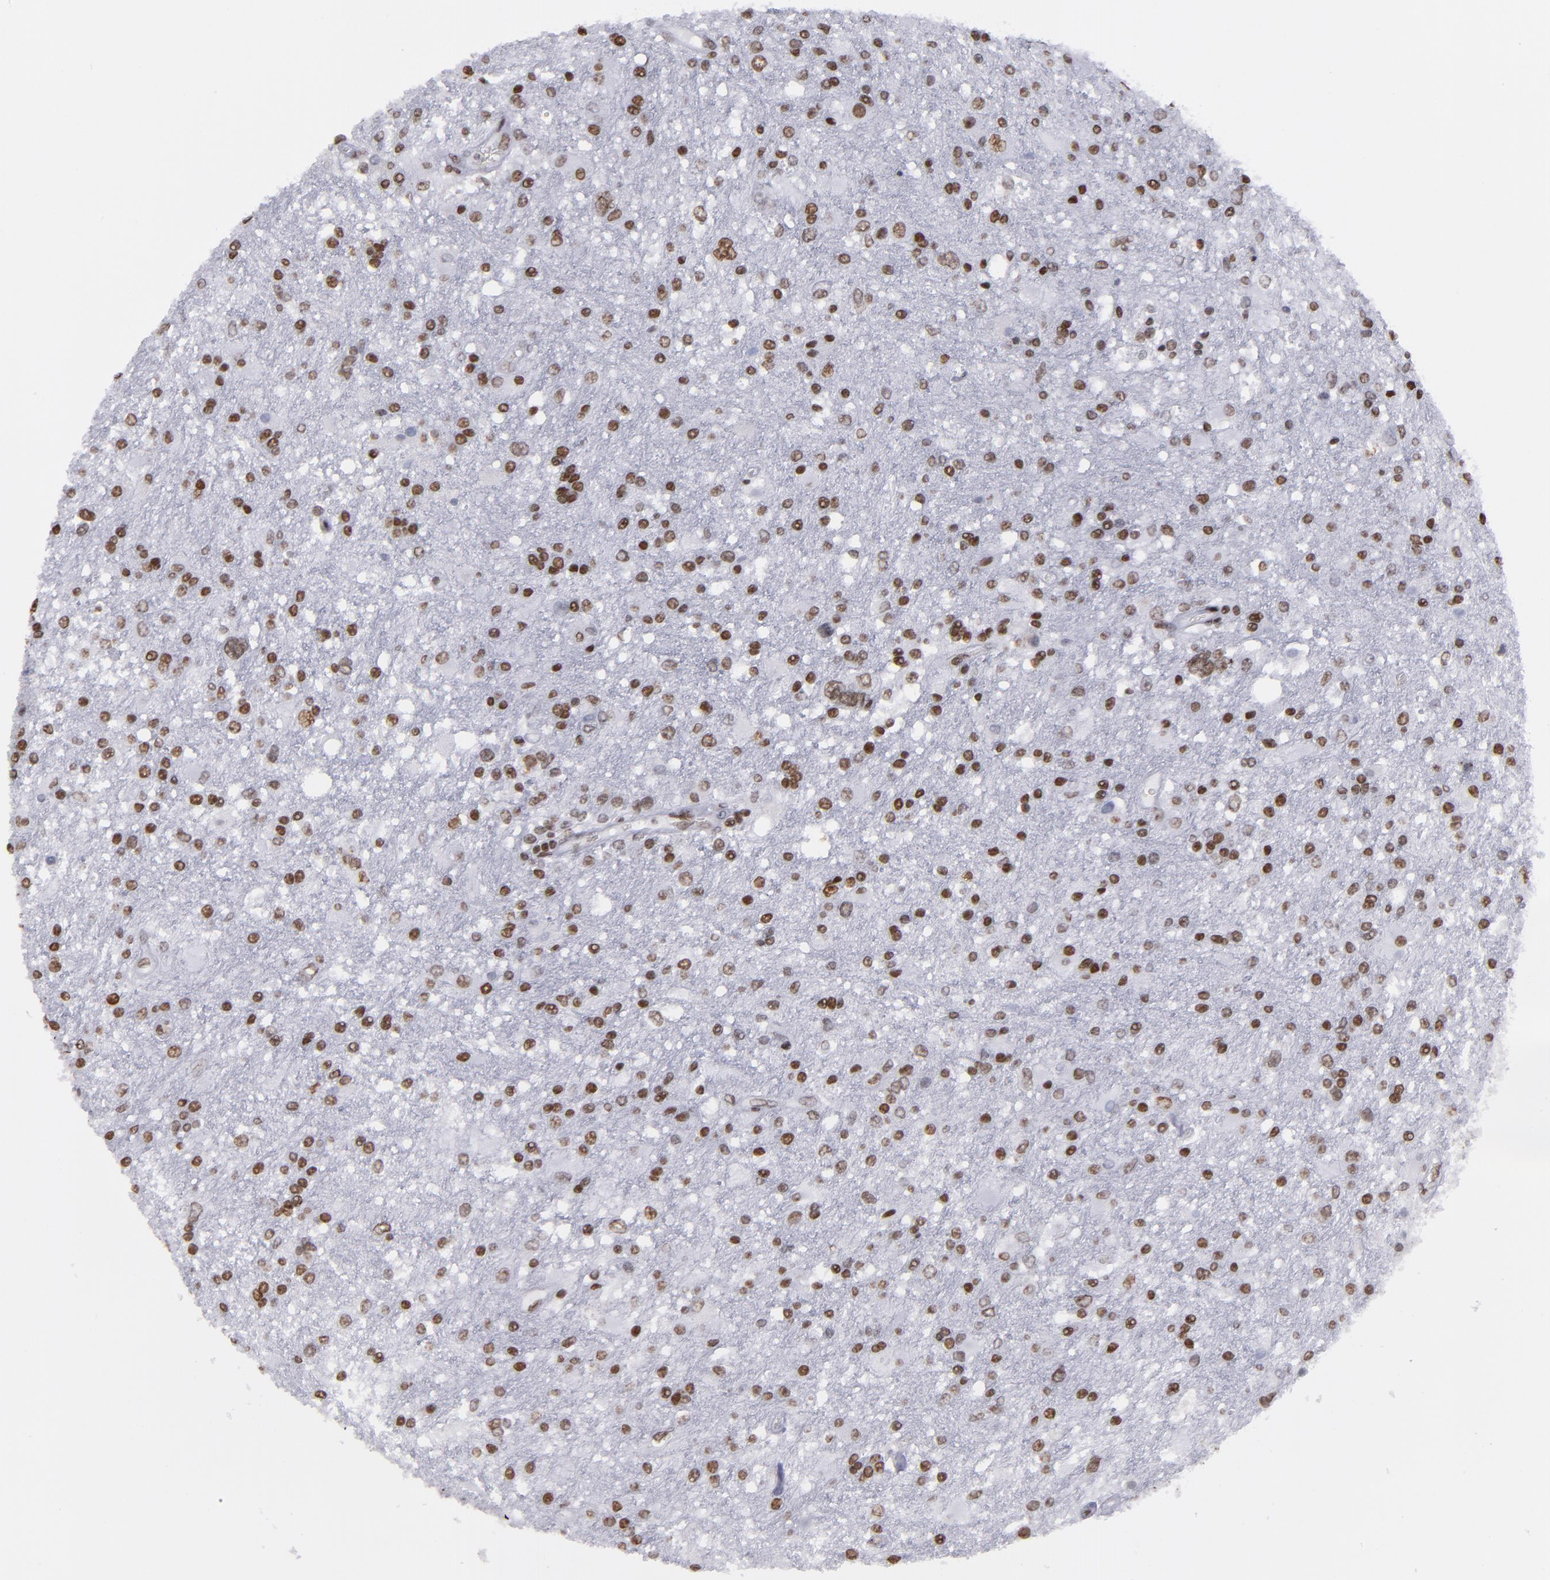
{"staining": {"intensity": "moderate", "quantity": ">75%", "location": "nuclear"}, "tissue": "glioma", "cell_type": "Tumor cells", "image_type": "cancer", "snomed": [{"axis": "morphology", "description": "Glioma, malignant, High grade"}, {"axis": "topography", "description": "Cerebral cortex"}], "caption": "An image showing moderate nuclear expression in approximately >75% of tumor cells in glioma, as visualized by brown immunohistochemical staining.", "gene": "TERF2", "patient": {"sex": "male", "age": 79}}